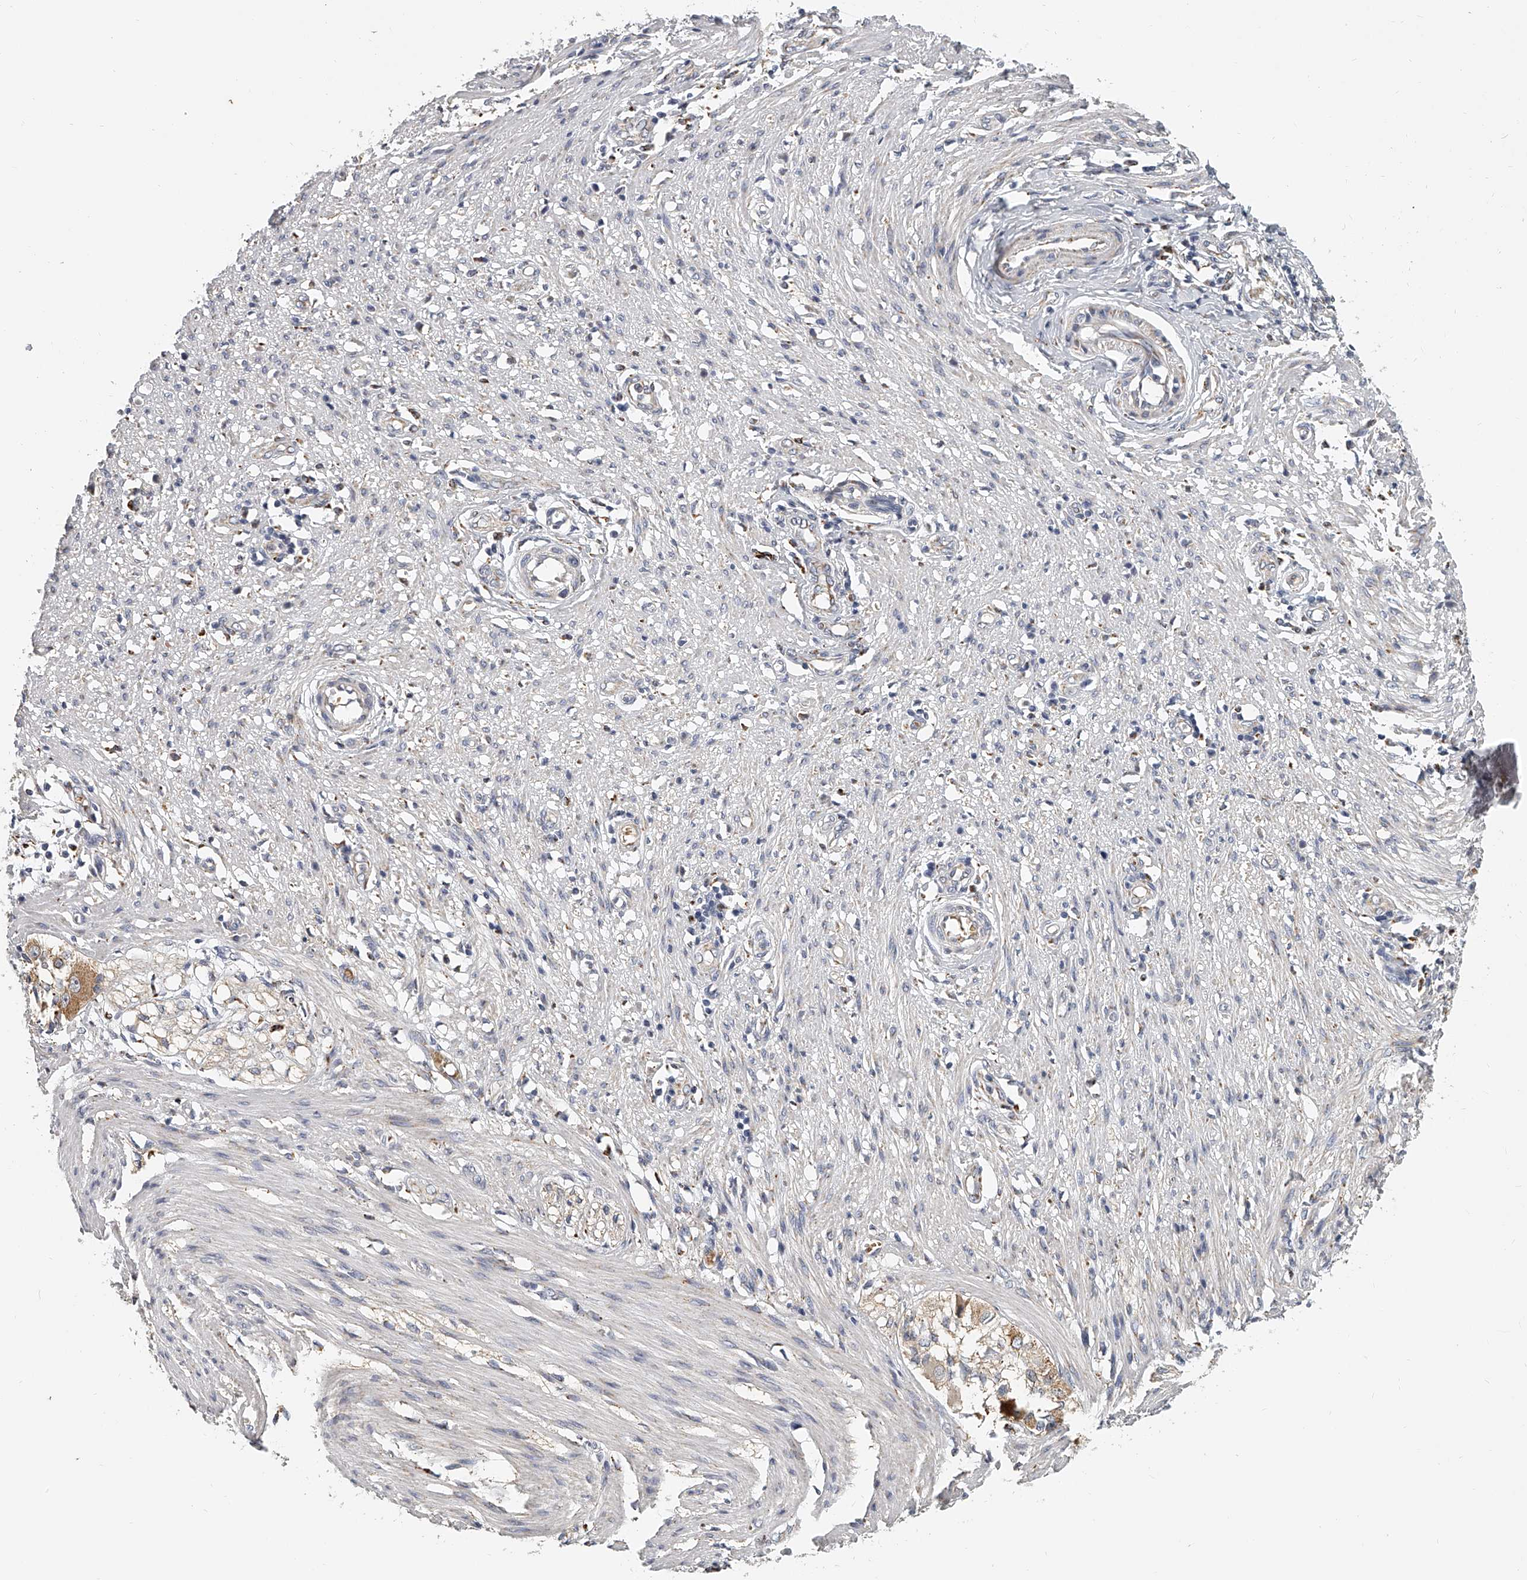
{"staining": {"intensity": "weak", "quantity": "<25%", "location": "cytoplasmic/membranous"}, "tissue": "smooth muscle", "cell_type": "Smooth muscle cells", "image_type": "normal", "snomed": [{"axis": "morphology", "description": "Normal tissue, NOS"}, {"axis": "morphology", "description": "Adenocarcinoma, NOS"}, {"axis": "topography", "description": "Colon"}, {"axis": "topography", "description": "Peripheral nerve tissue"}], "caption": "There is no significant expression in smooth muscle cells of smooth muscle.", "gene": "KLHL7", "patient": {"sex": "male", "age": 14}}